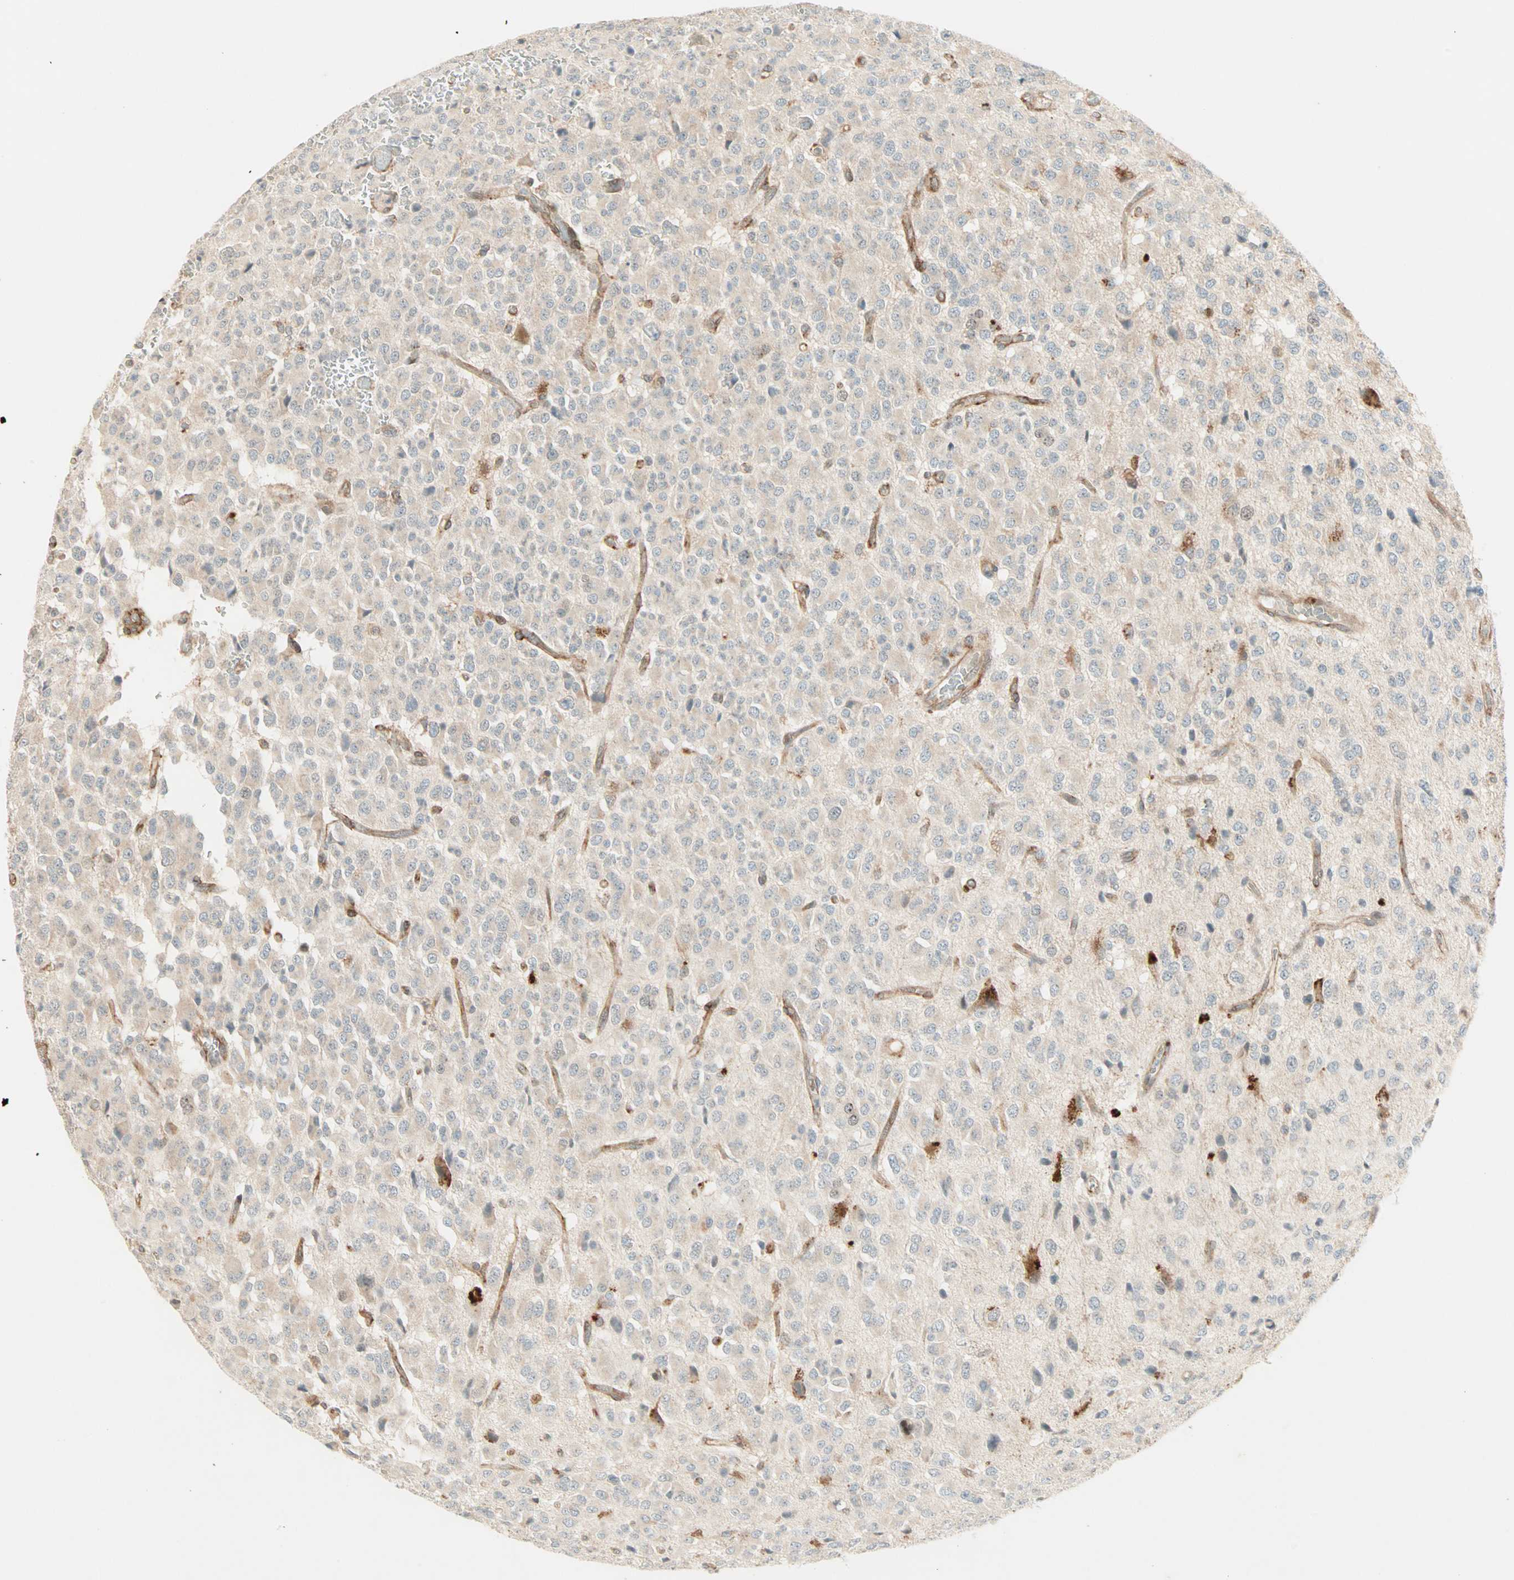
{"staining": {"intensity": "weak", "quantity": ">75%", "location": "cytoplasmic/membranous"}, "tissue": "glioma", "cell_type": "Tumor cells", "image_type": "cancer", "snomed": [{"axis": "morphology", "description": "Glioma, malignant, High grade"}, {"axis": "topography", "description": "pancreas cauda"}], "caption": "DAB immunohistochemical staining of human glioma reveals weak cytoplasmic/membranous protein expression in about >75% of tumor cells.", "gene": "ZNF37A", "patient": {"sex": "male", "age": 60}}